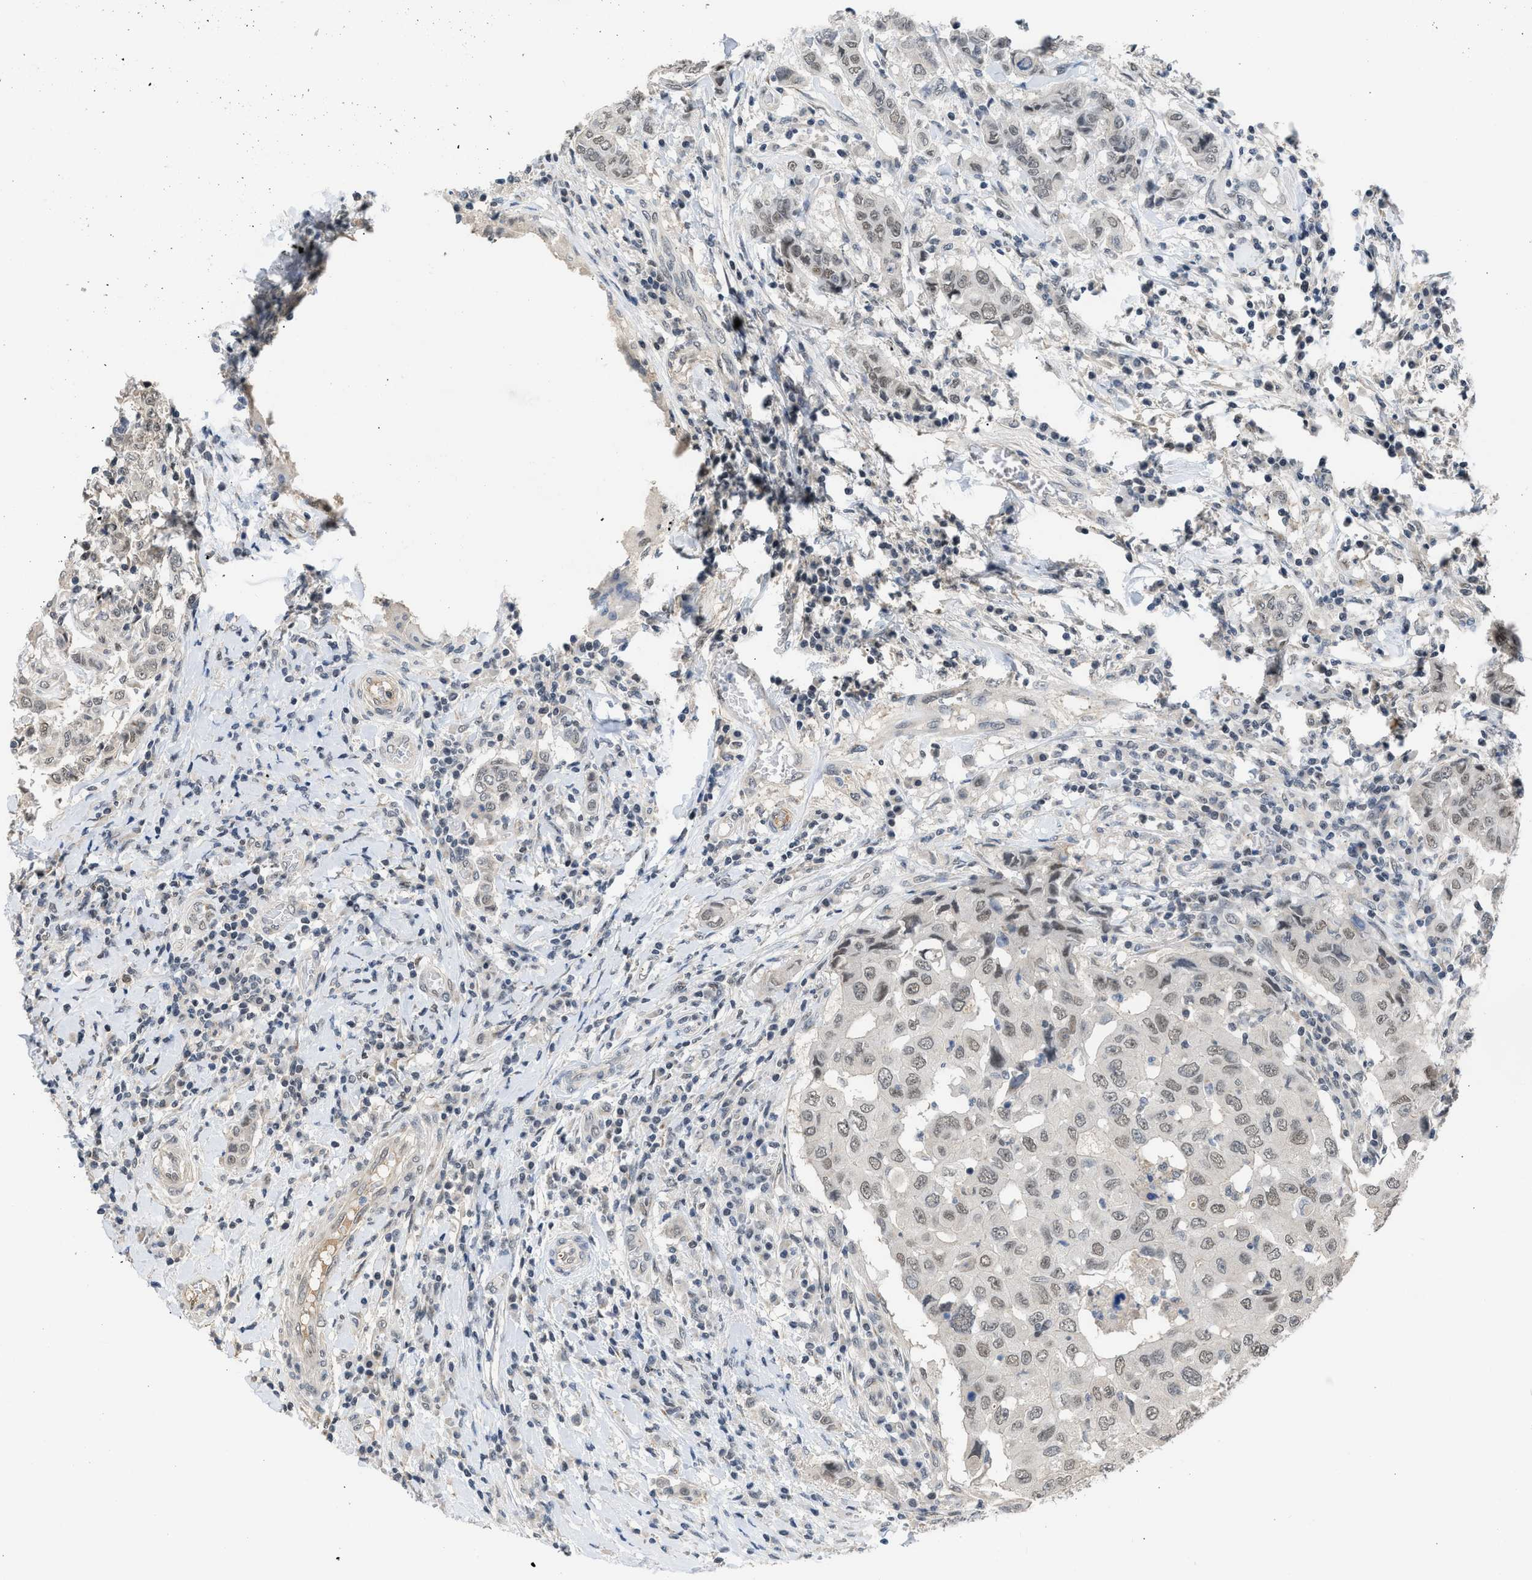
{"staining": {"intensity": "weak", "quantity": ">75%", "location": "nuclear"}, "tissue": "breast cancer", "cell_type": "Tumor cells", "image_type": "cancer", "snomed": [{"axis": "morphology", "description": "Duct carcinoma"}, {"axis": "topography", "description": "Breast"}], "caption": "DAB immunohistochemical staining of infiltrating ductal carcinoma (breast) displays weak nuclear protein positivity in approximately >75% of tumor cells.", "gene": "TERF2IP", "patient": {"sex": "female", "age": 27}}